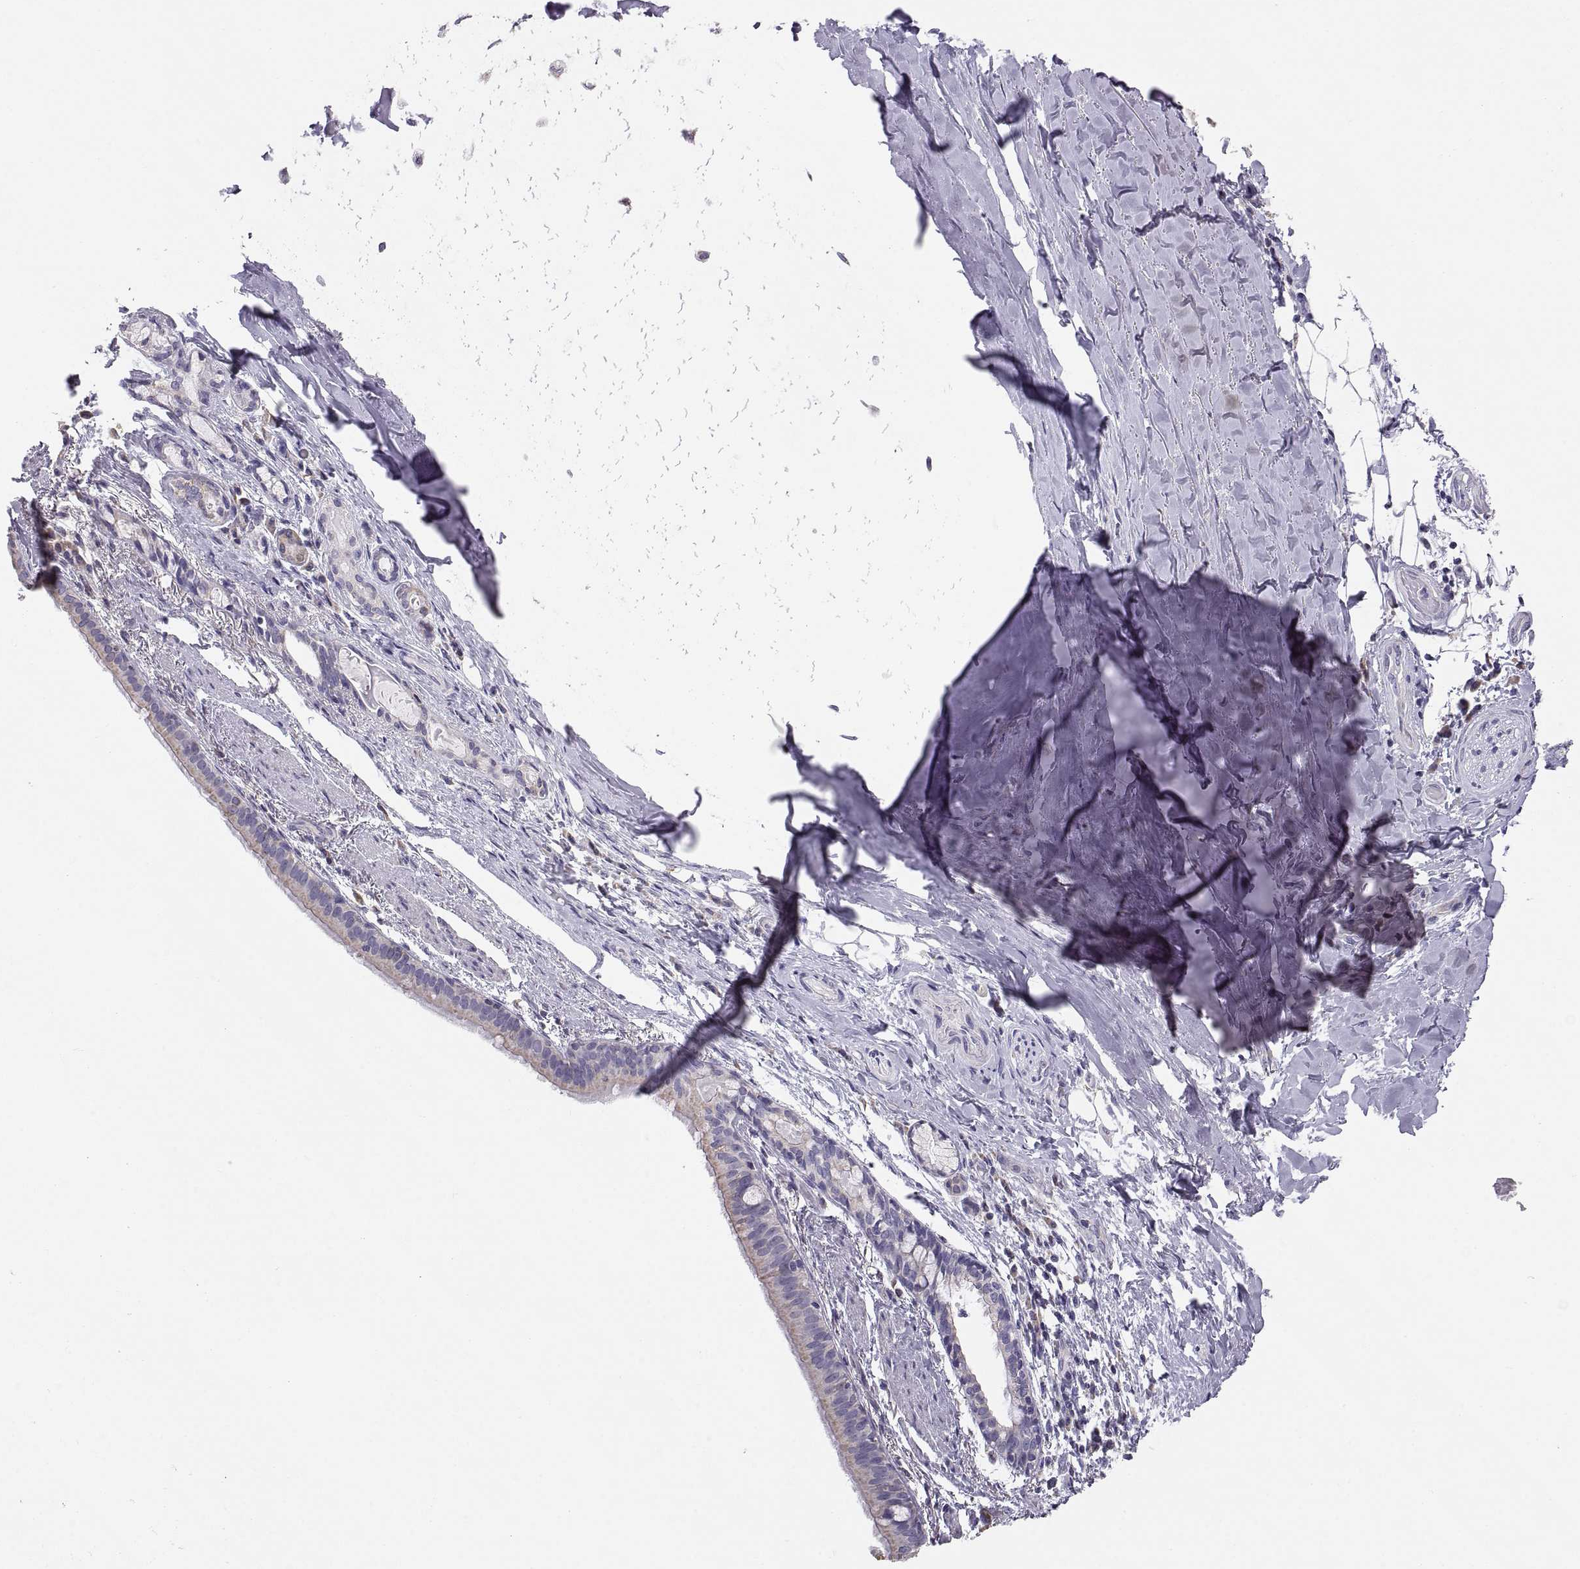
{"staining": {"intensity": "negative", "quantity": "none", "location": "none"}, "tissue": "bronchus", "cell_type": "Respiratory epithelial cells", "image_type": "normal", "snomed": [{"axis": "morphology", "description": "Normal tissue, NOS"}, {"axis": "morphology", "description": "Squamous cell carcinoma, NOS"}, {"axis": "topography", "description": "Bronchus"}, {"axis": "topography", "description": "Lung"}], "caption": "Benign bronchus was stained to show a protein in brown. There is no significant positivity in respiratory epithelial cells. The staining is performed using DAB brown chromogen with nuclei counter-stained in using hematoxylin.", "gene": "TNNC1", "patient": {"sex": "male", "age": 69}}